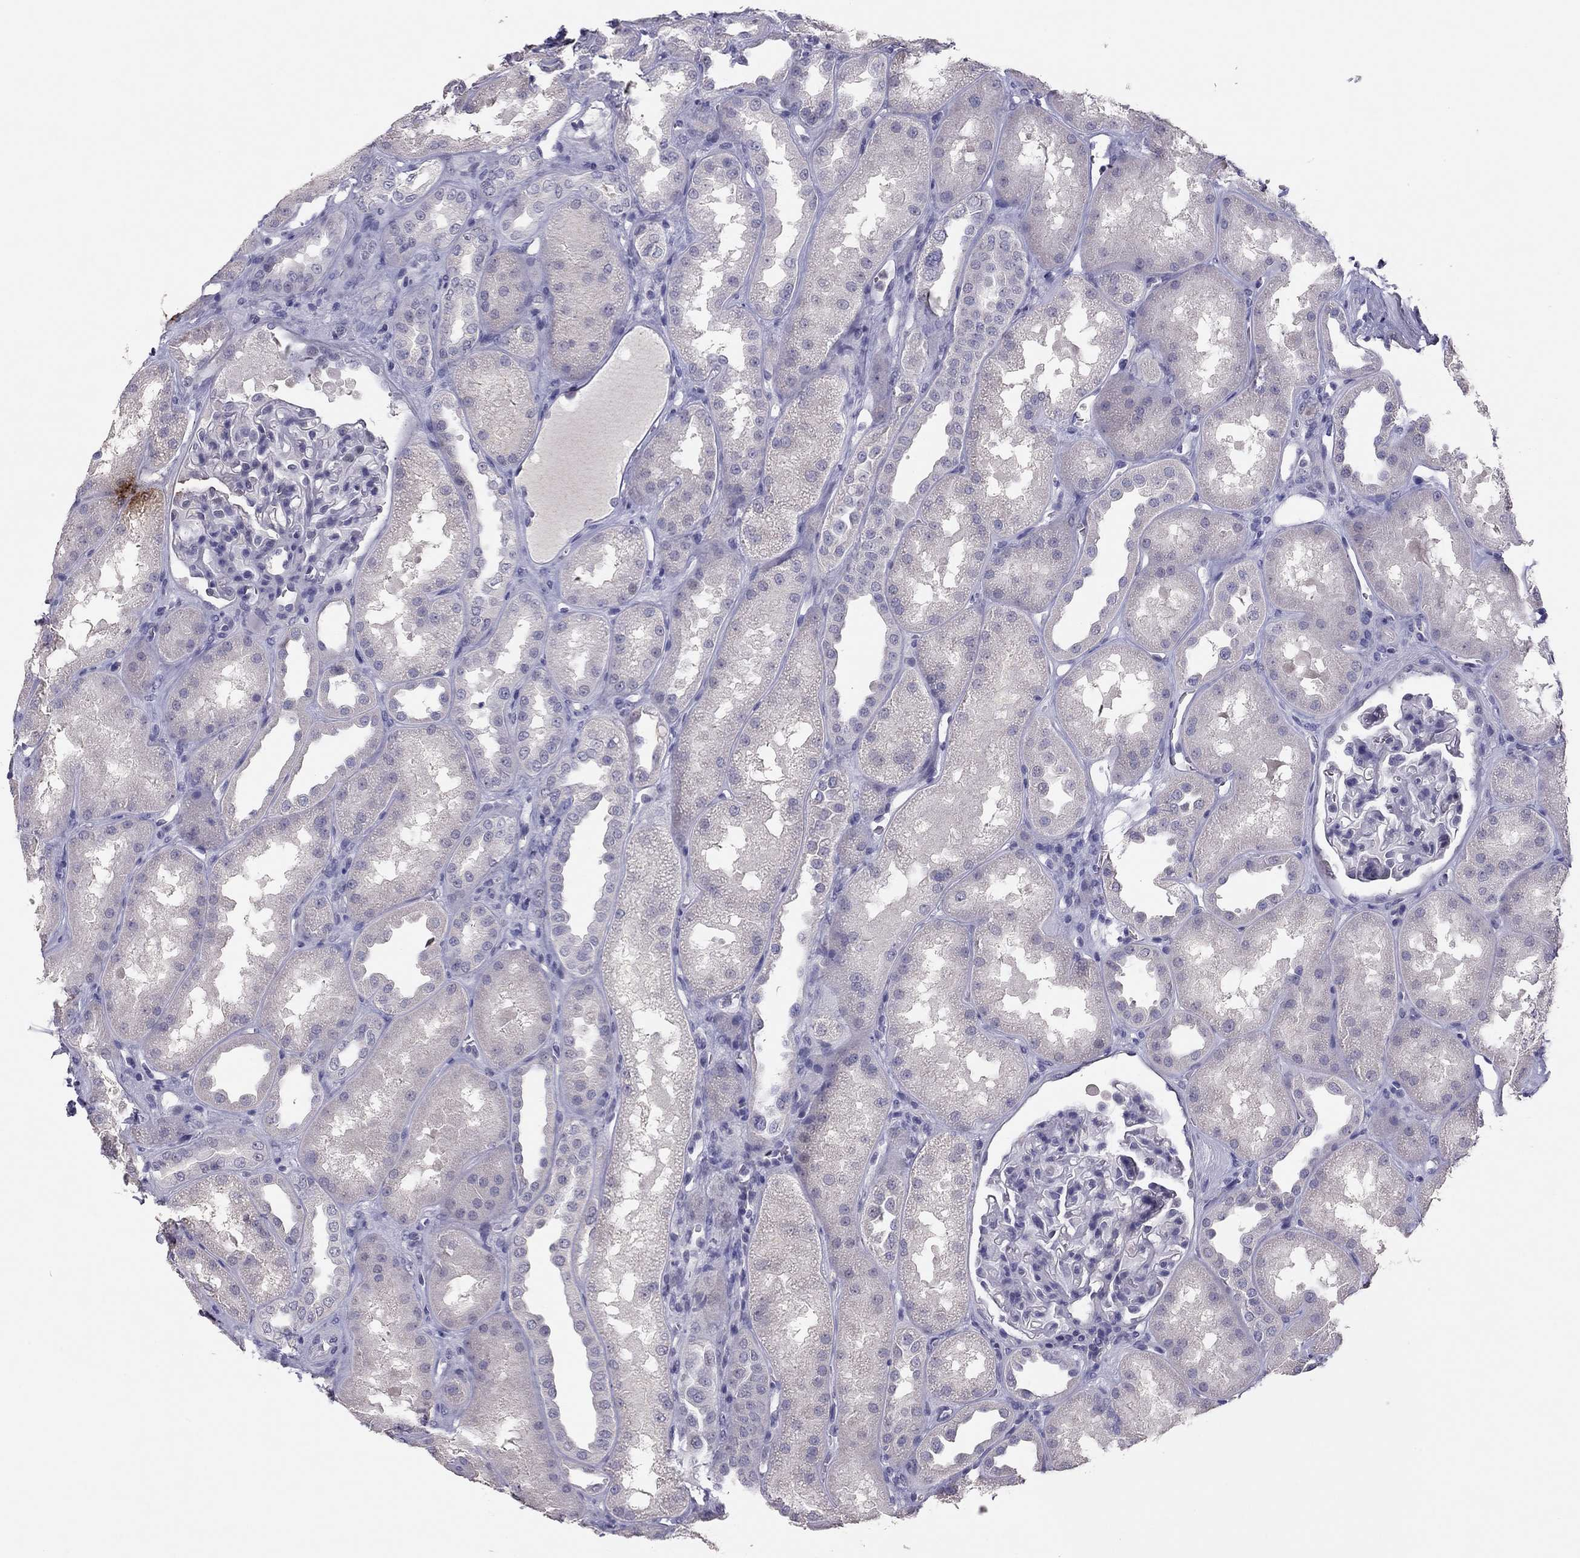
{"staining": {"intensity": "negative", "quantity": "none", "location": "none"}, "tissue": "kidney", "cell_type": "Cells in glomeruli", "image_type": "normal", "snomed": [{"axis": "morphology", "description": "Normal tissue, NOS"}, {"axis": "topography", "description": "Kidney"}], "caption": "A high-resolution histopathology image shows IHC staining of unremarkable kidney, which exhibits no significant staining in cells in glomeruli.", "gene": "ADORA2A", "patient": {"sex": "male", "age": 61}}